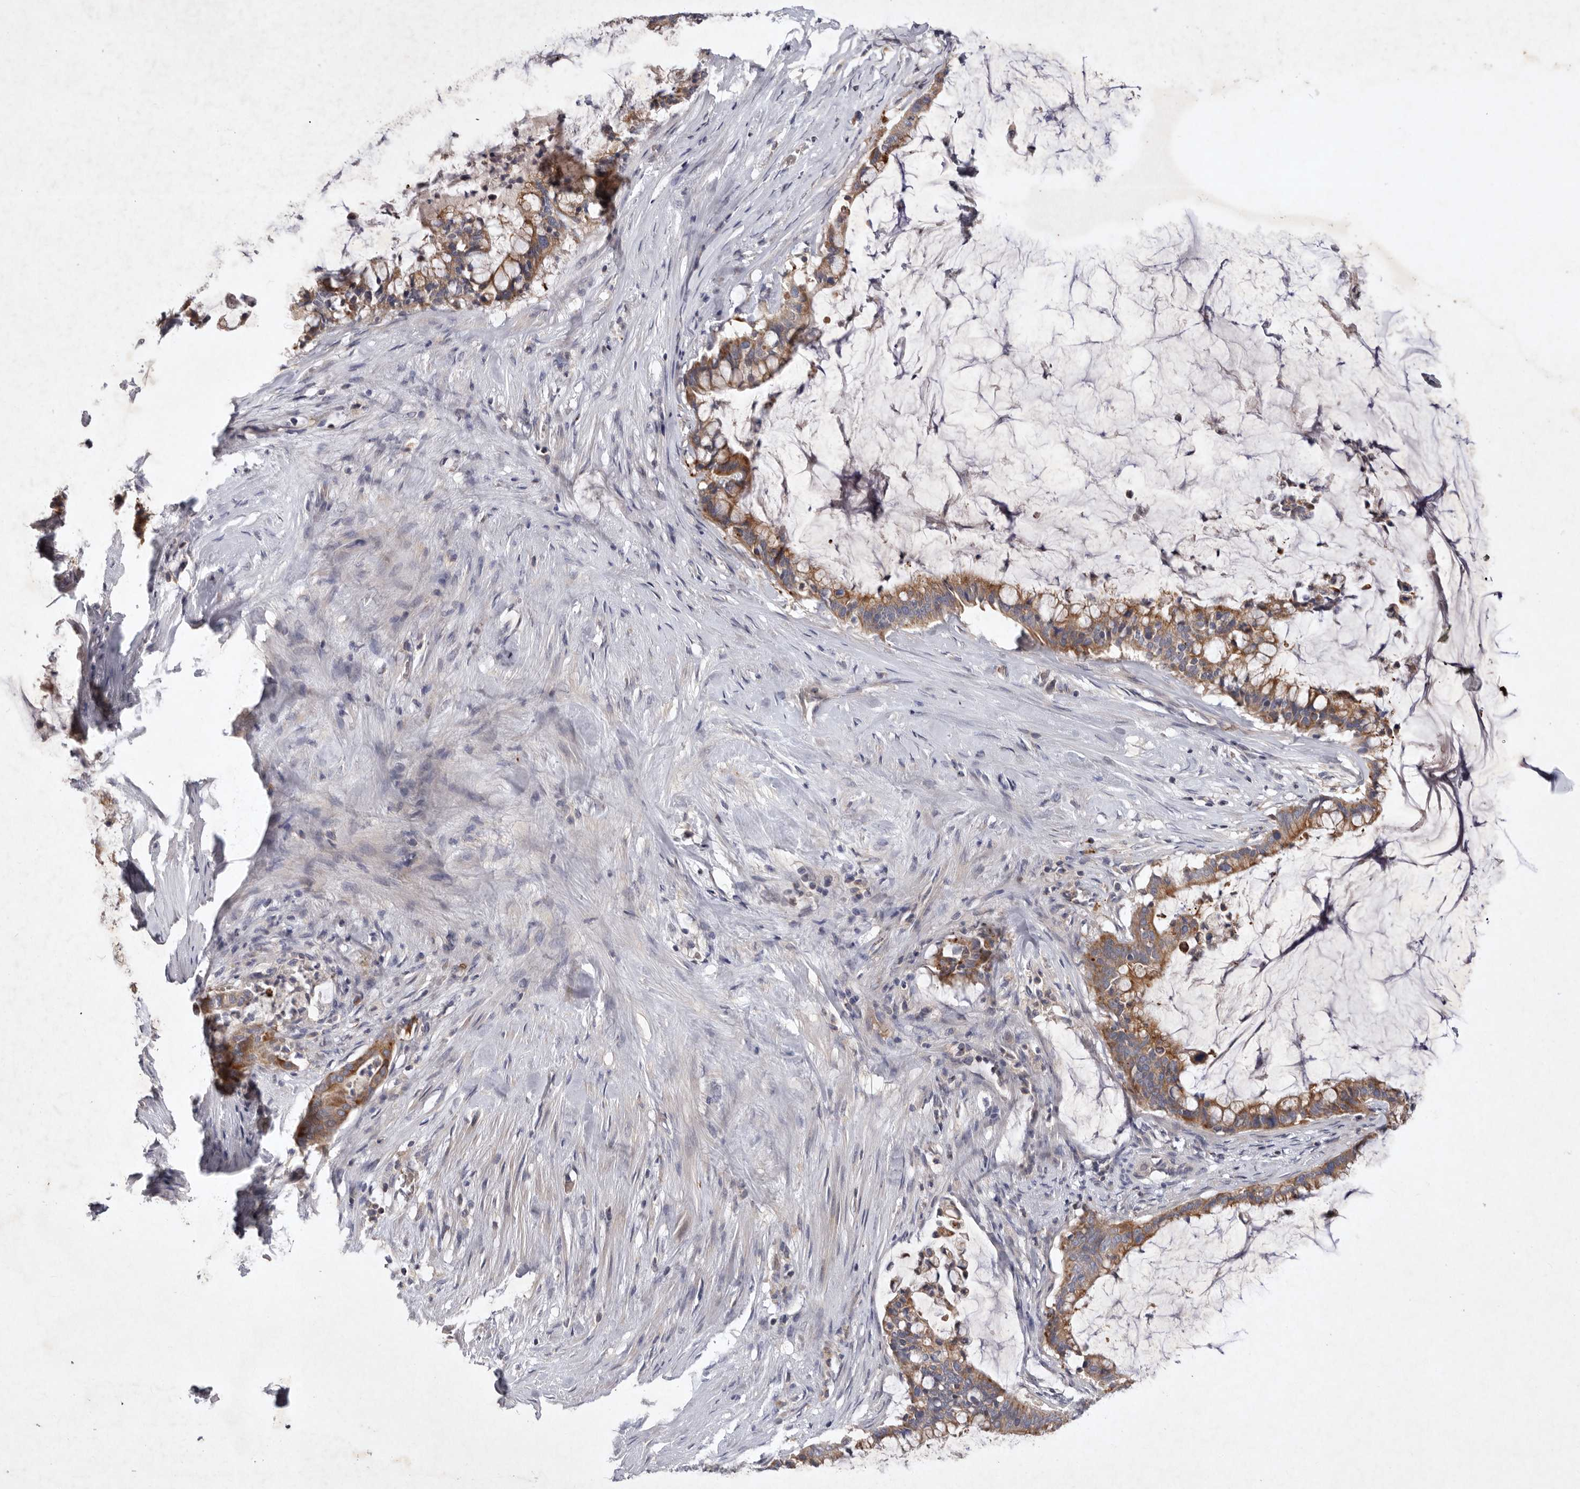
{"staining": {"intensity": "moderate", "quantity": ">75%", "location": "cytoplasmic/membranous"}, "tissue": "pancreatic cancer", "cell_type": "Tumor cells", "image_type": "cancer", "snomed": [{"axis": "morphology", "description": "Adenocarcinoma, NOS"}, {"axis": "topography", "description": "Pancreas"}], "caption": "High-power microscopy captured an immunohistochemistry (IHC) photomicrograph of adenocarcinoma (pancreatic), revealing moderate cytoplasmic/membranous positivity in approximately >75% of tumor cells.", "gene": "TNFSF14", "patient": {"sex": "male", "age": 41}}